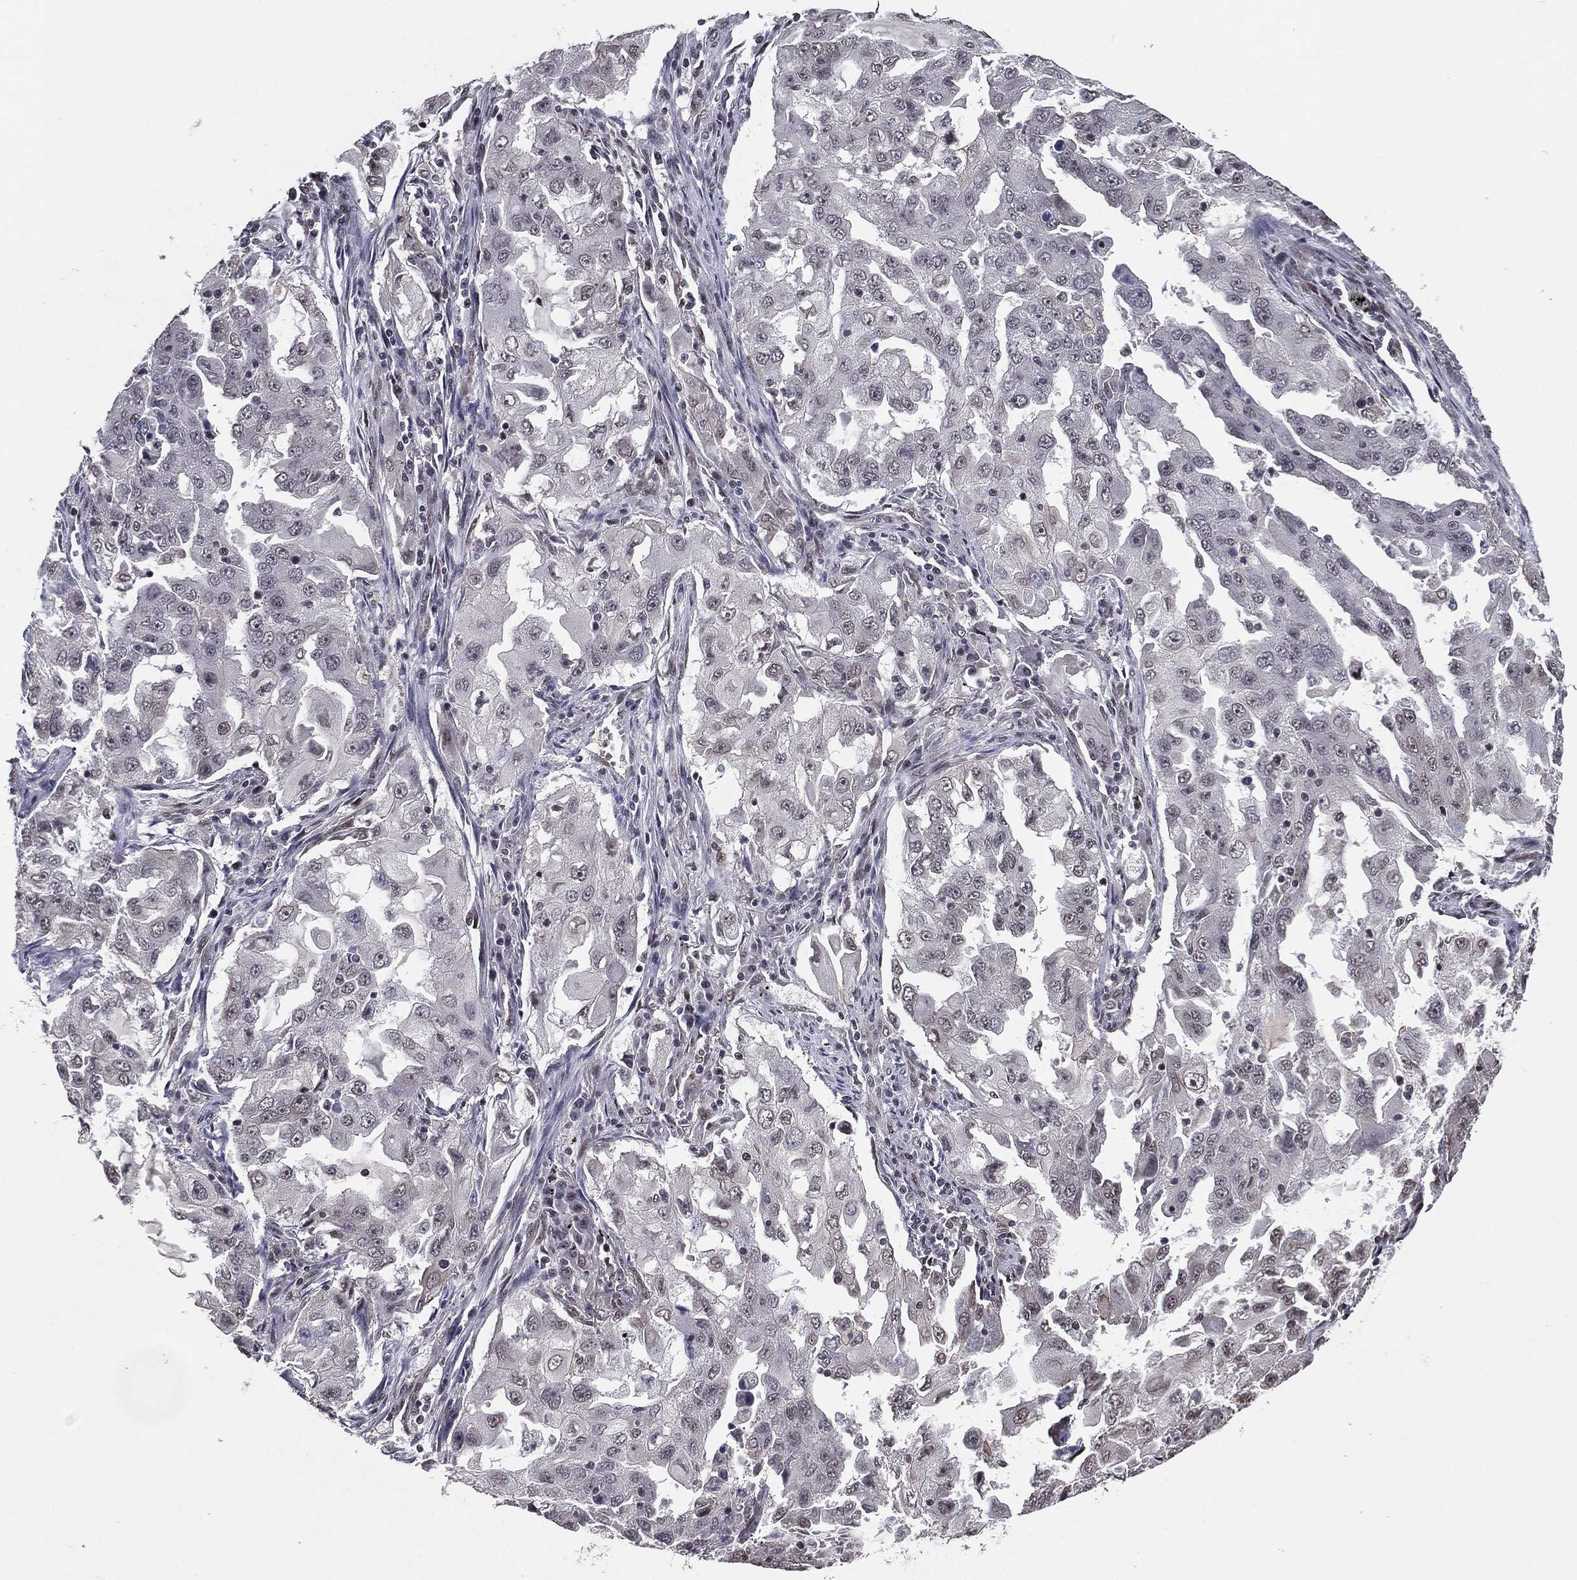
{"staining": {"intensity": "negative", "quantity": "none", "location": "none"}, "tissue": "lung cancer", "cell_type": "Tumor cells", "image_type": "cancer", "snomed": [{"axis": "morphology", "description": "Adenocarcinoma, NOS"}, {"axis": "topography", "description": "Lung"}], "caption": "High power microscopy photomicrograph of an immunohistochemistry photomicrograph of adenocarcinoma (lung), revealing no significant expression in tumor cells.", "gene": "RARB", "patient": {"sex": "female", "age": 61}}